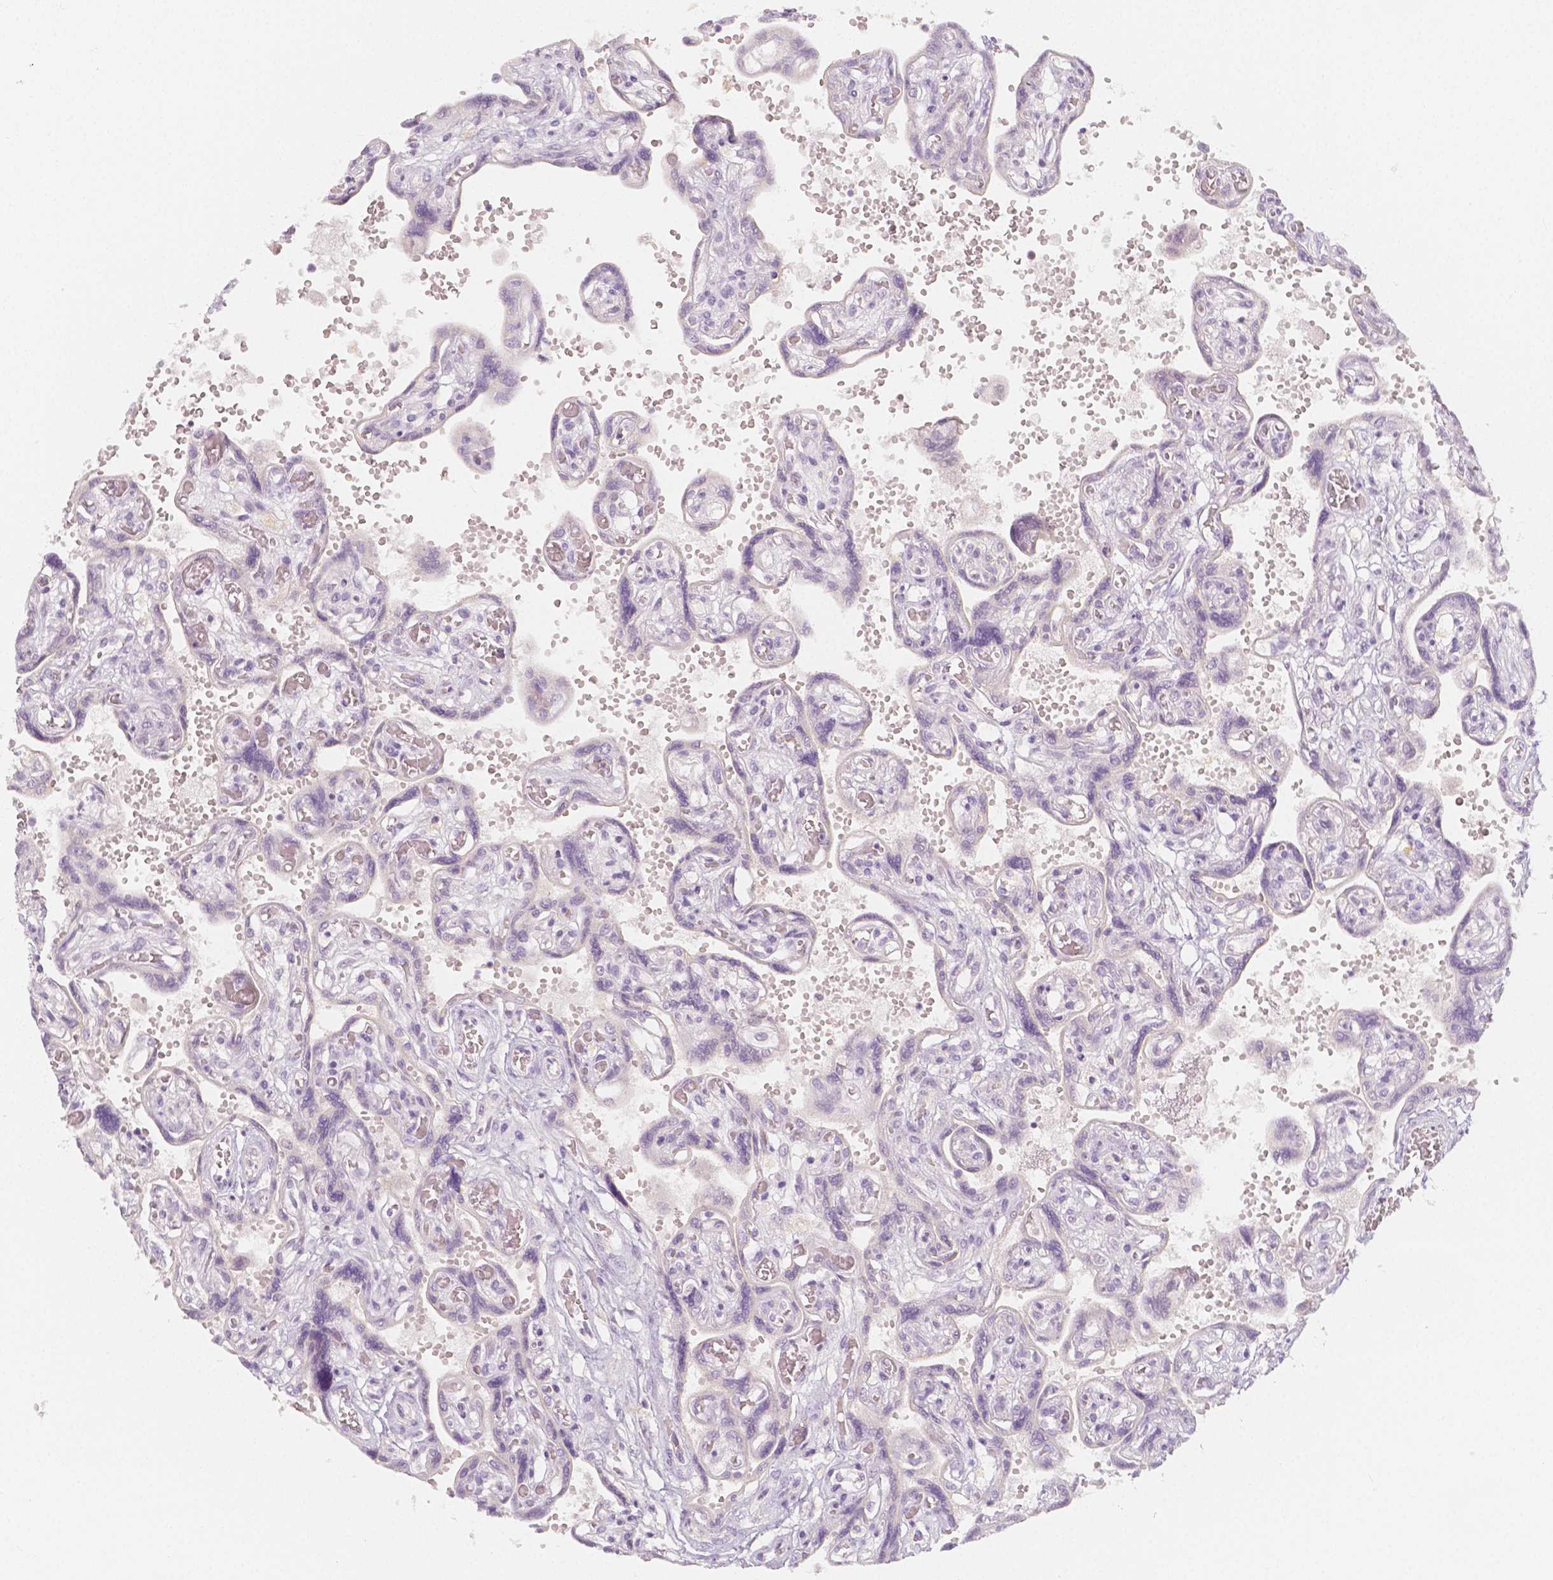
{"staining": {"intensity": "negative", "quantity": "none", "location": "none"}, "tissue": "placenta", "cell_type": "Decidual cells", "image_type": "normal", "snomed": [{"axis": "morphology", "description": "Normal tissue, NOS"}, {"axis": "topography", "description": "Placenta"}], "caption": "Immunohistochemical staining of benign human placenta shows no significant positivity in decidual cells.", "gene": "BATF", "patient": {"sex": "female", "age": 32}}